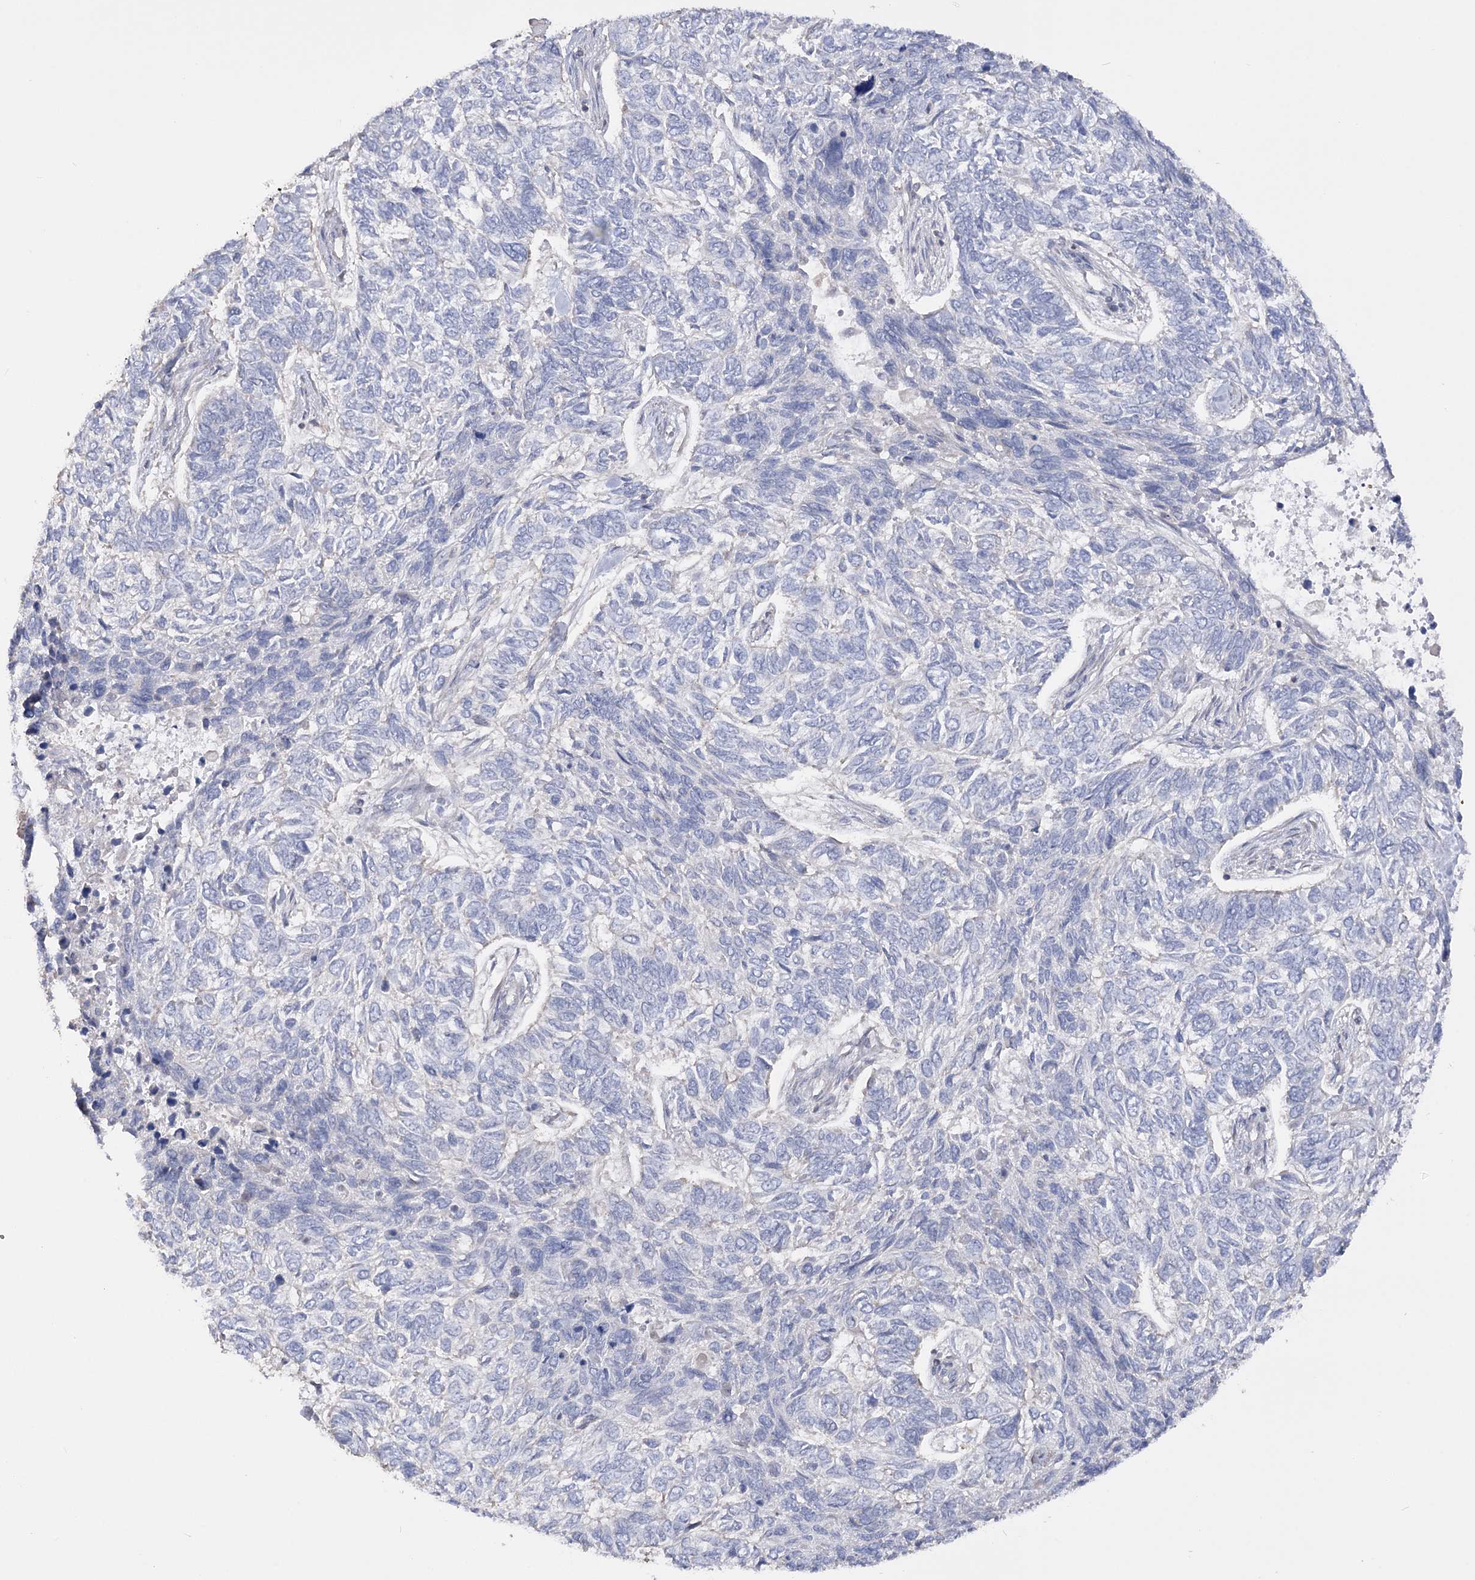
{"staining": {"intensity": "negative", "quantity": "none", "location": "none"}, "tissue": "skin cancer", "cell_type": "Tumor cells", "image_type": "cancer", "snomed": [{"axis": "morphology", "description": "Basal cell carcinoma"}, {"axis": "topography", "description": "Skin"}], "caption": "This photomicrograph is of skin cancer stained with immunohistochemistry (IHC) to label a protein in brown with the nuclei are counter-stained blue. There is no expression in tumor cells.", "gene": "SLFN14", "patient": {"sex": "female", "age": 65}}